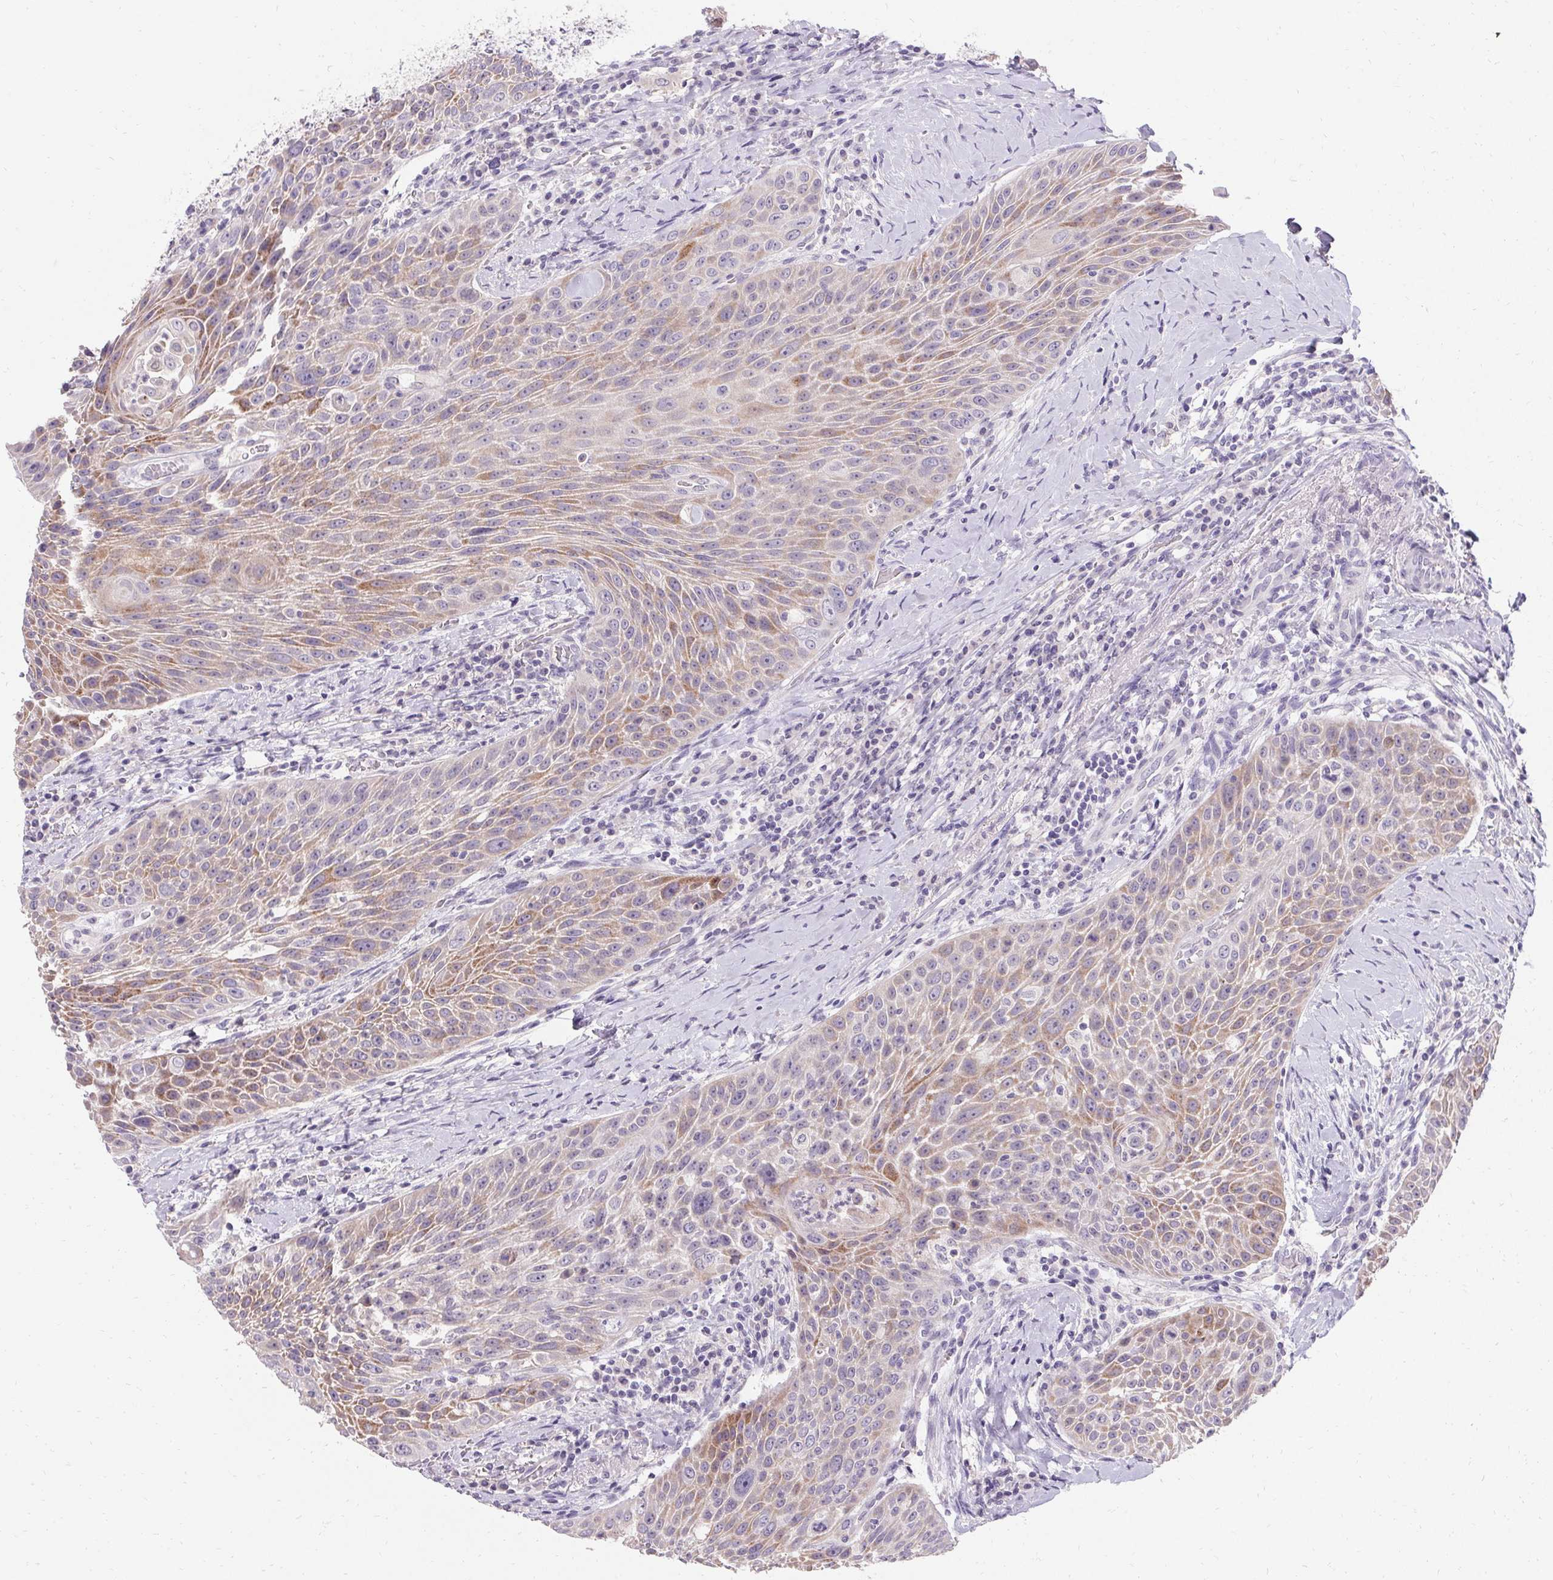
{"staining": {"intensity": "weak", "quantity": "25%-75%", "location": "cytoplasmic/membranous"}, "tissue": "head and neck cancer", "cell_type": "Tumor cells", "image_type": "cancer", "snomed": [{"axis": "morphology", "description": "Squamous cell carcinoma, NOS"}, {"axis": "topography", "description": "Head-Neck"}], "caption": "Immunohistochemistry of human head and neck squamous cell carcinoma shows low levels of weak cytoplasmic/membranous staining in approximately 25%-75% of tumor cells. (brown staining indicates protein expression, while blue staining denotes nuclei).", "gene": "HSD17B3", "patient": {"sex": "male", "age": 69}}